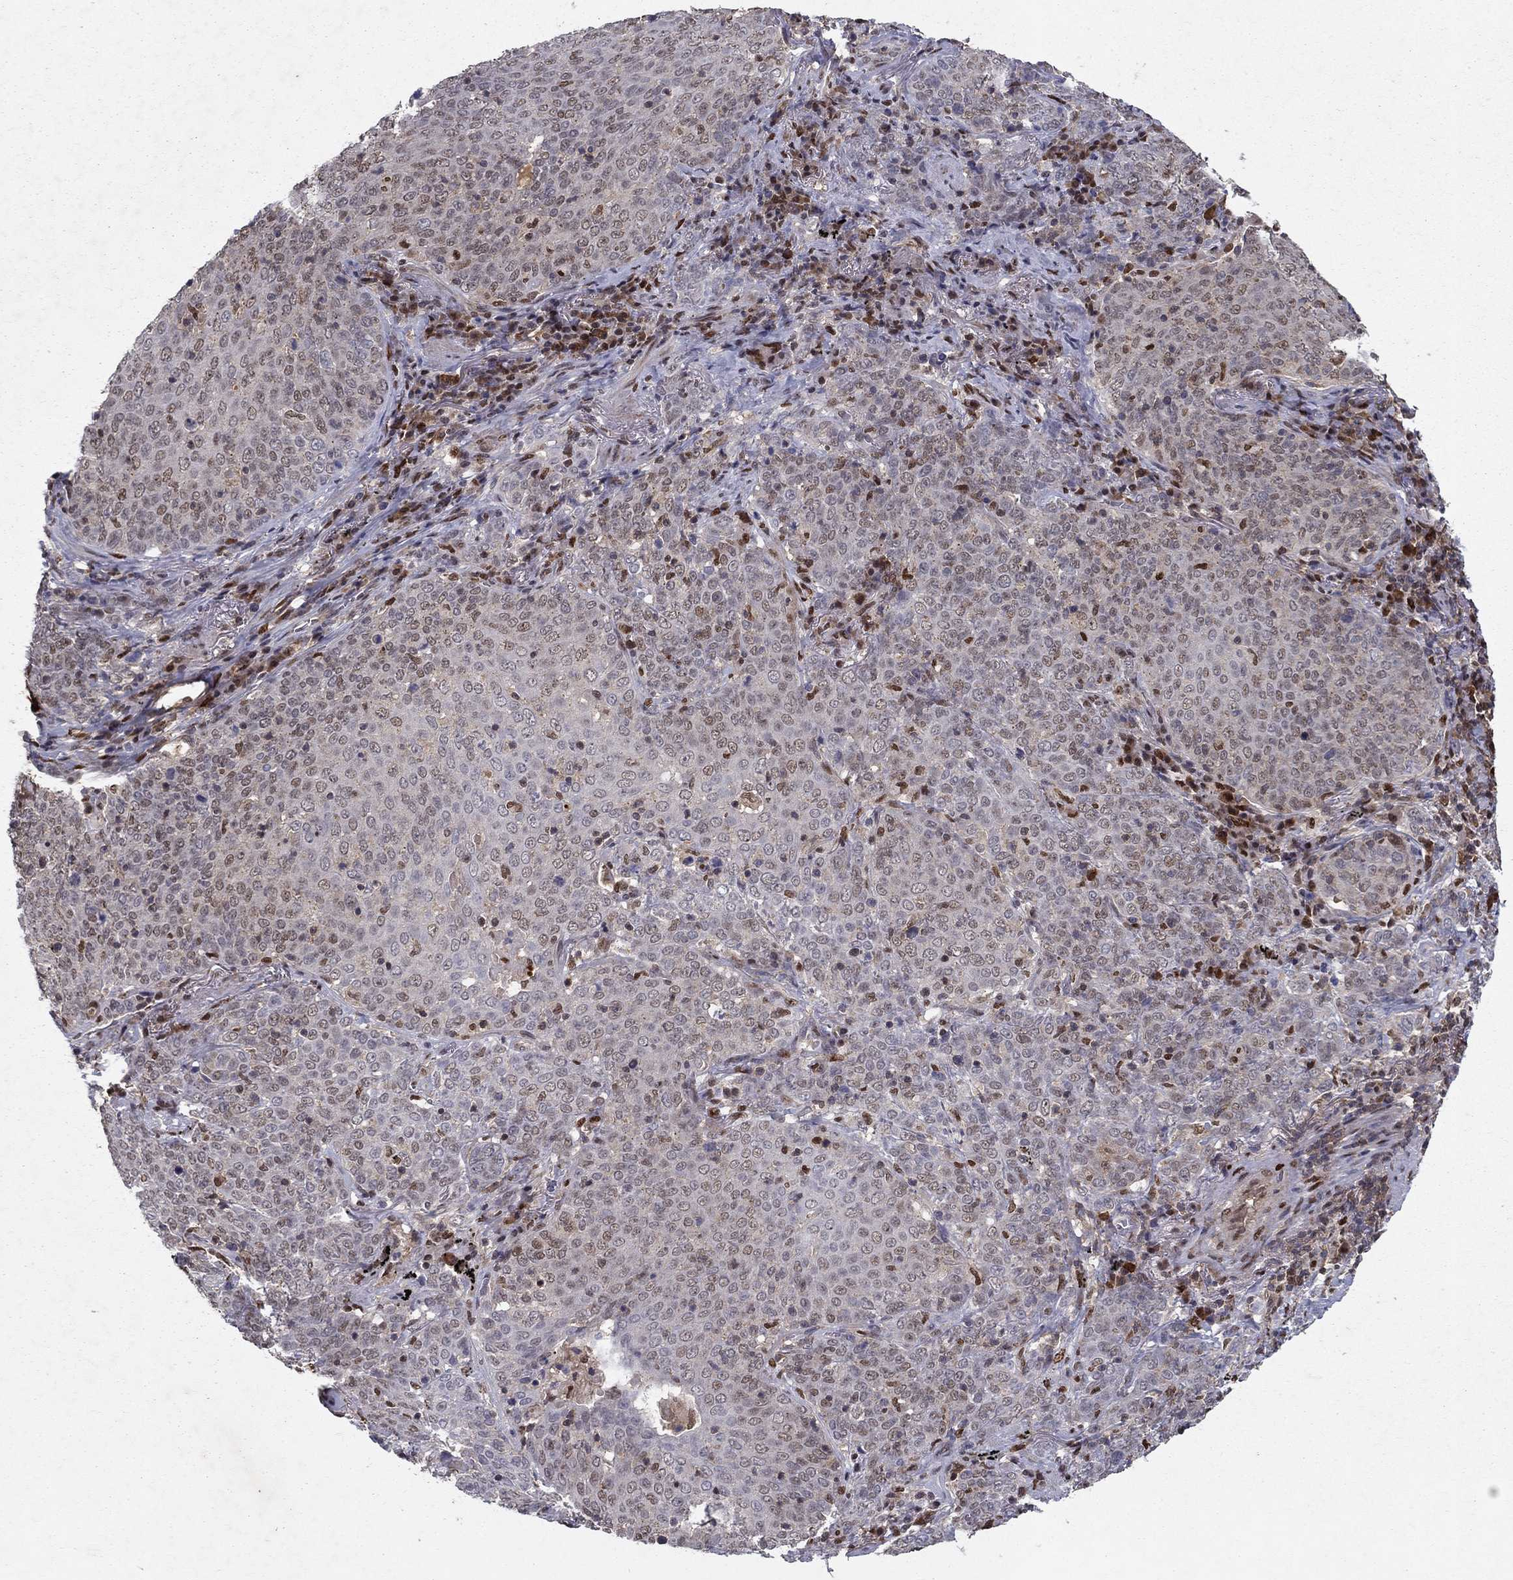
{"staining": {"intensity": "negative", "quantity": "none", "location": "none"}, "tissue": "lung cancer", "cell_type": "Tumor cells", "image_type": "cancer", "snomed": [{"axis": "morphology", "description": "Squamous cell carcinoma, NOS"}, {"axis": "topography", "description": "Lung"}], "caption": "IHC micrograph of human lung cancer (squamous cell carcinoma) stained for a protein (brown), which exhibits no positivity in tumor cells.", "gene": "CRTC1", "patient": {"sex": "male", "age": 82}}